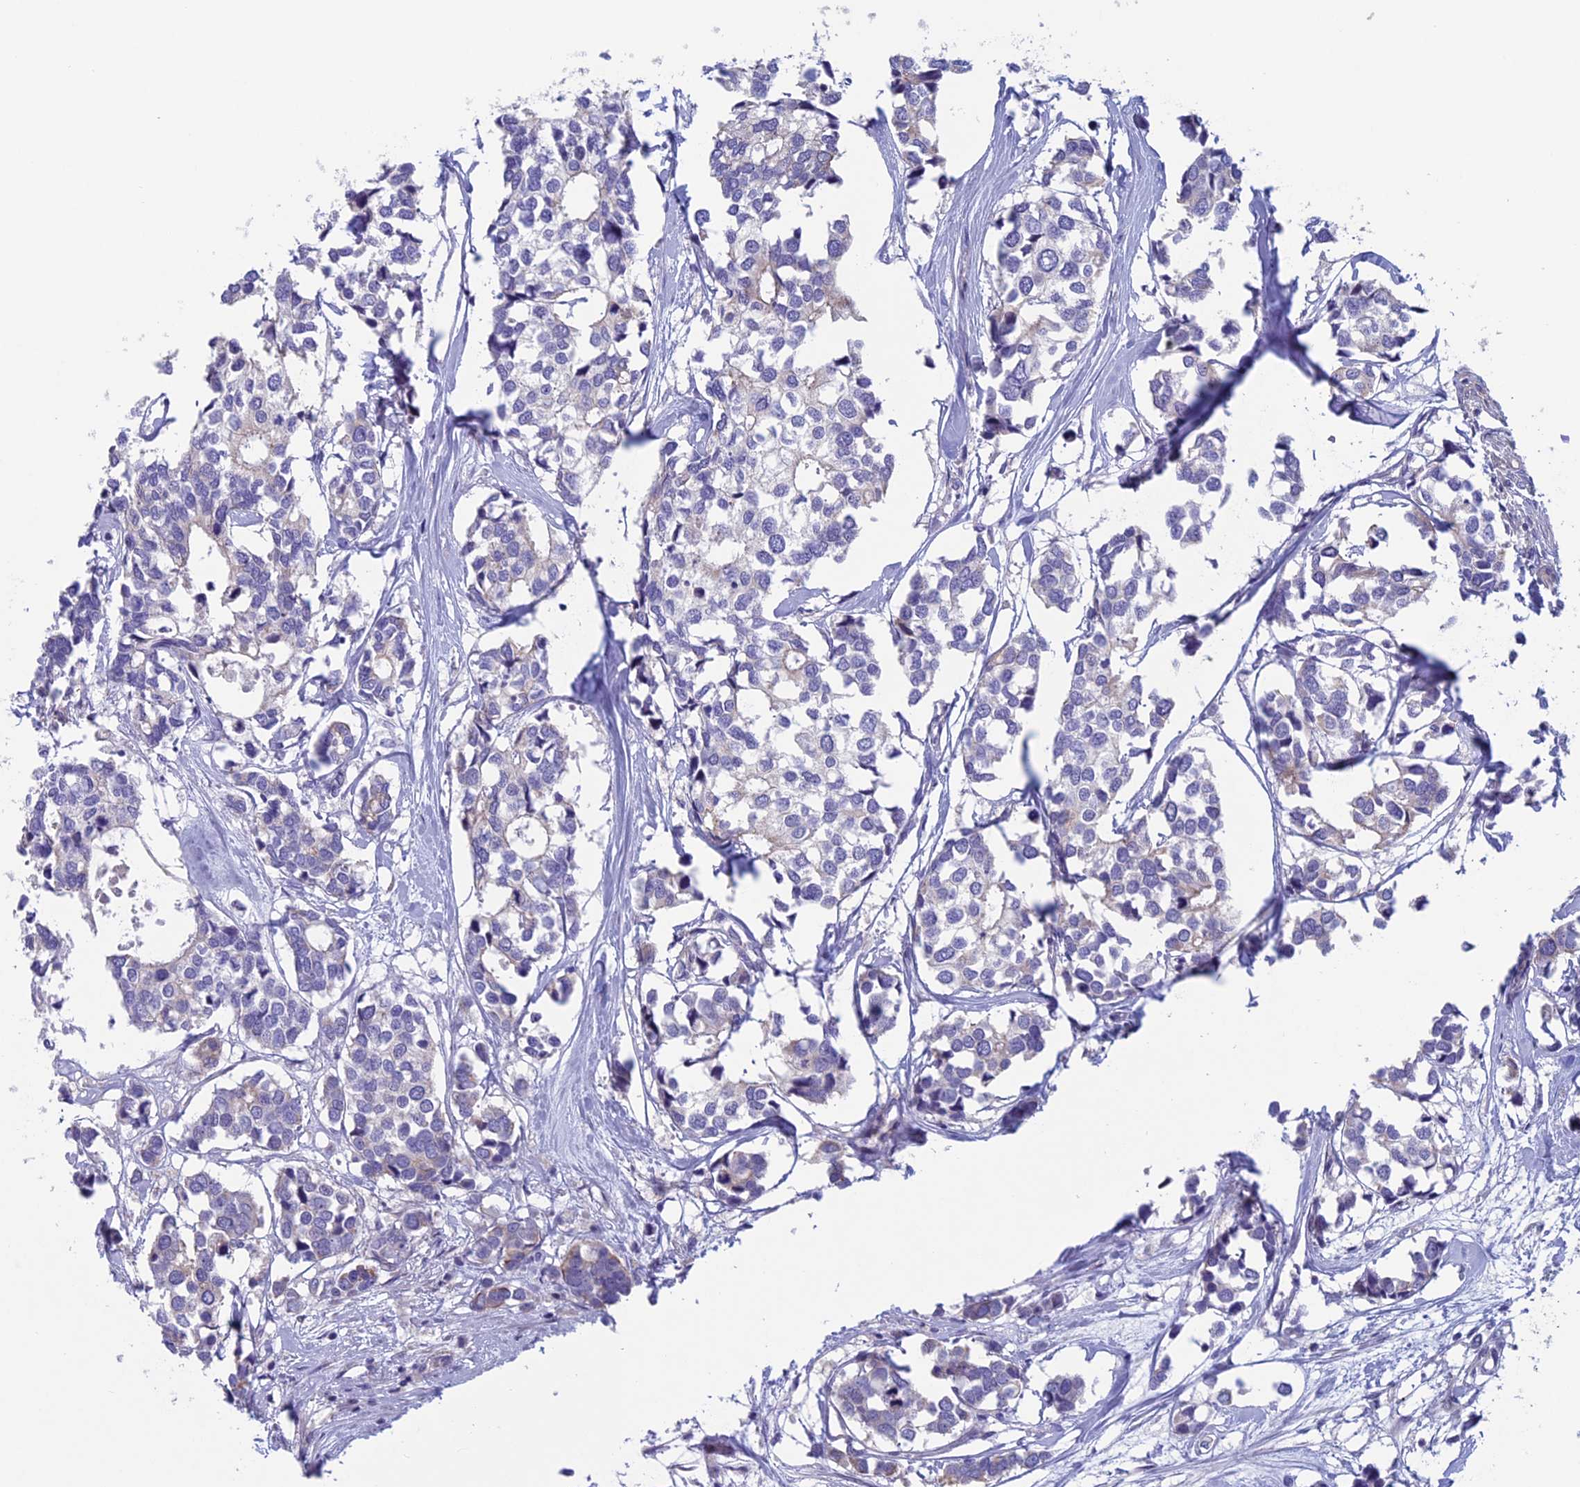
{"staining": {"intensity": "negative", "quantity": "none", "location": "none"}, "tissue": "breast cancer", "cell_type": "Tumor cells", "image_type": "cancer", "snomed": [{"axis": "morphology", "description": "Duct carcinoma"}, {"axis": "topography", "description": "Breast"}], "caption": "Immunohistochemical staining of human breast cancer shows no significant expression in tumor cells.", "gene": "CNOT6L", "patient": {"sex": "female", "age": 83}}